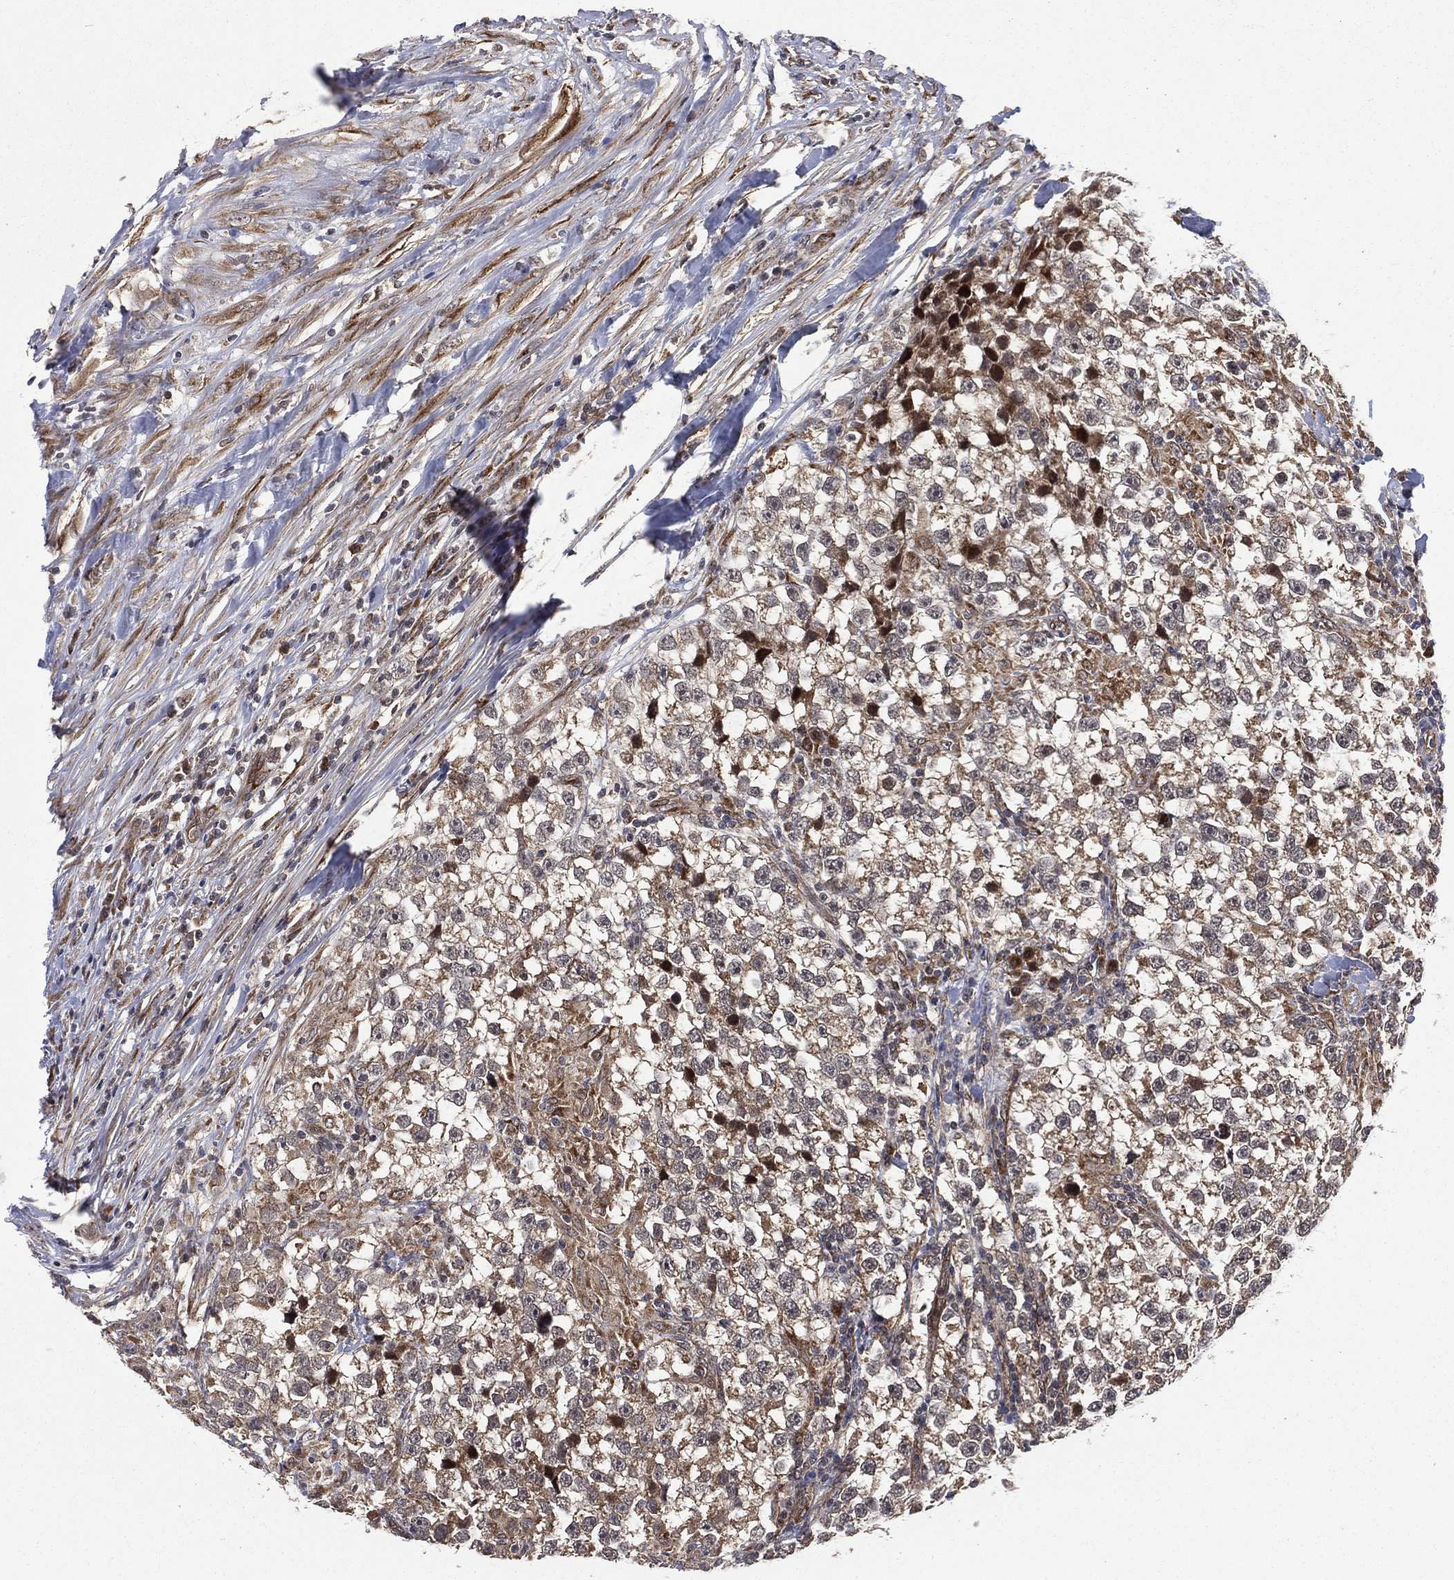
{"staining": {"intensity": "strong", "quantity": "<25%", "location": "cytoplasmic/membranous,nuclear"}, "tissue": "testis cancer", "cell_type": "Tumor cells", "image_type": "cancer", "snomed": [{"axis": "morphology", "description": "Seminoma, NOS"}, {"axis": "topography", "description": "Testis"}], "caption": "Immunohistochemistry (IHC) (DAB) staining of human testis cancer reveals strong cytoplasmic/membranous and nuclear protein staining in about <25% of tumor cells. (DAB = brown stain, brightfield microscopy at high magnification).", "gene": "RAB11FIP4", "patient": {"sex": "male", "age": 46}}